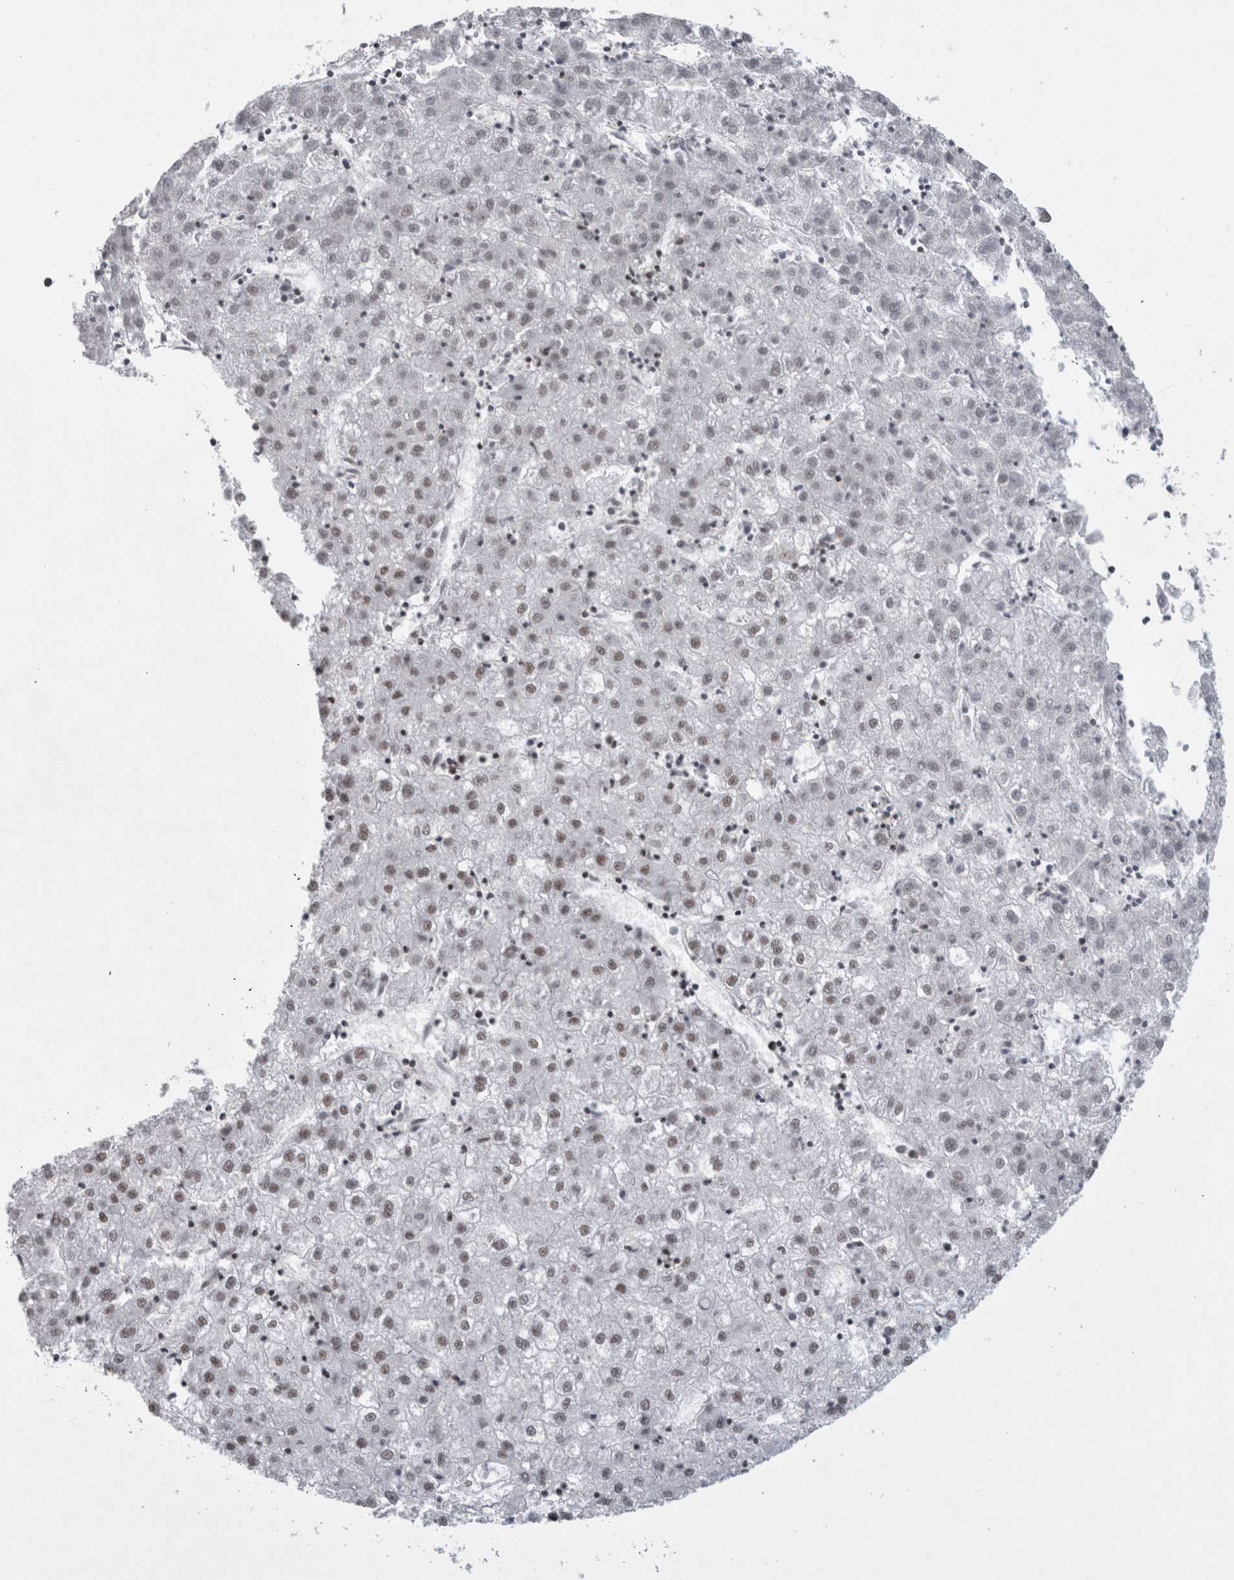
{"staining": {"intensity": "weak", "quantity": ">75%", "location": "nuclear"}, "tissue": "liver cancer", "cell_type": "Tumor cells", "image_type": "cancer", "snomed": [{"axis": "morphology", "description": "Carcinoma, Hepatocellular, NOS"}, {"axis": "topography", "description": "Liver"}], "caption": "Human liver hepatocellular carcinoma stained with a brown dye exhibits weak nuclear positive expression in approximately >75% of tumor cells.", "gene": "CDK11A", "patient": {"sex": "male", "age": 72}}